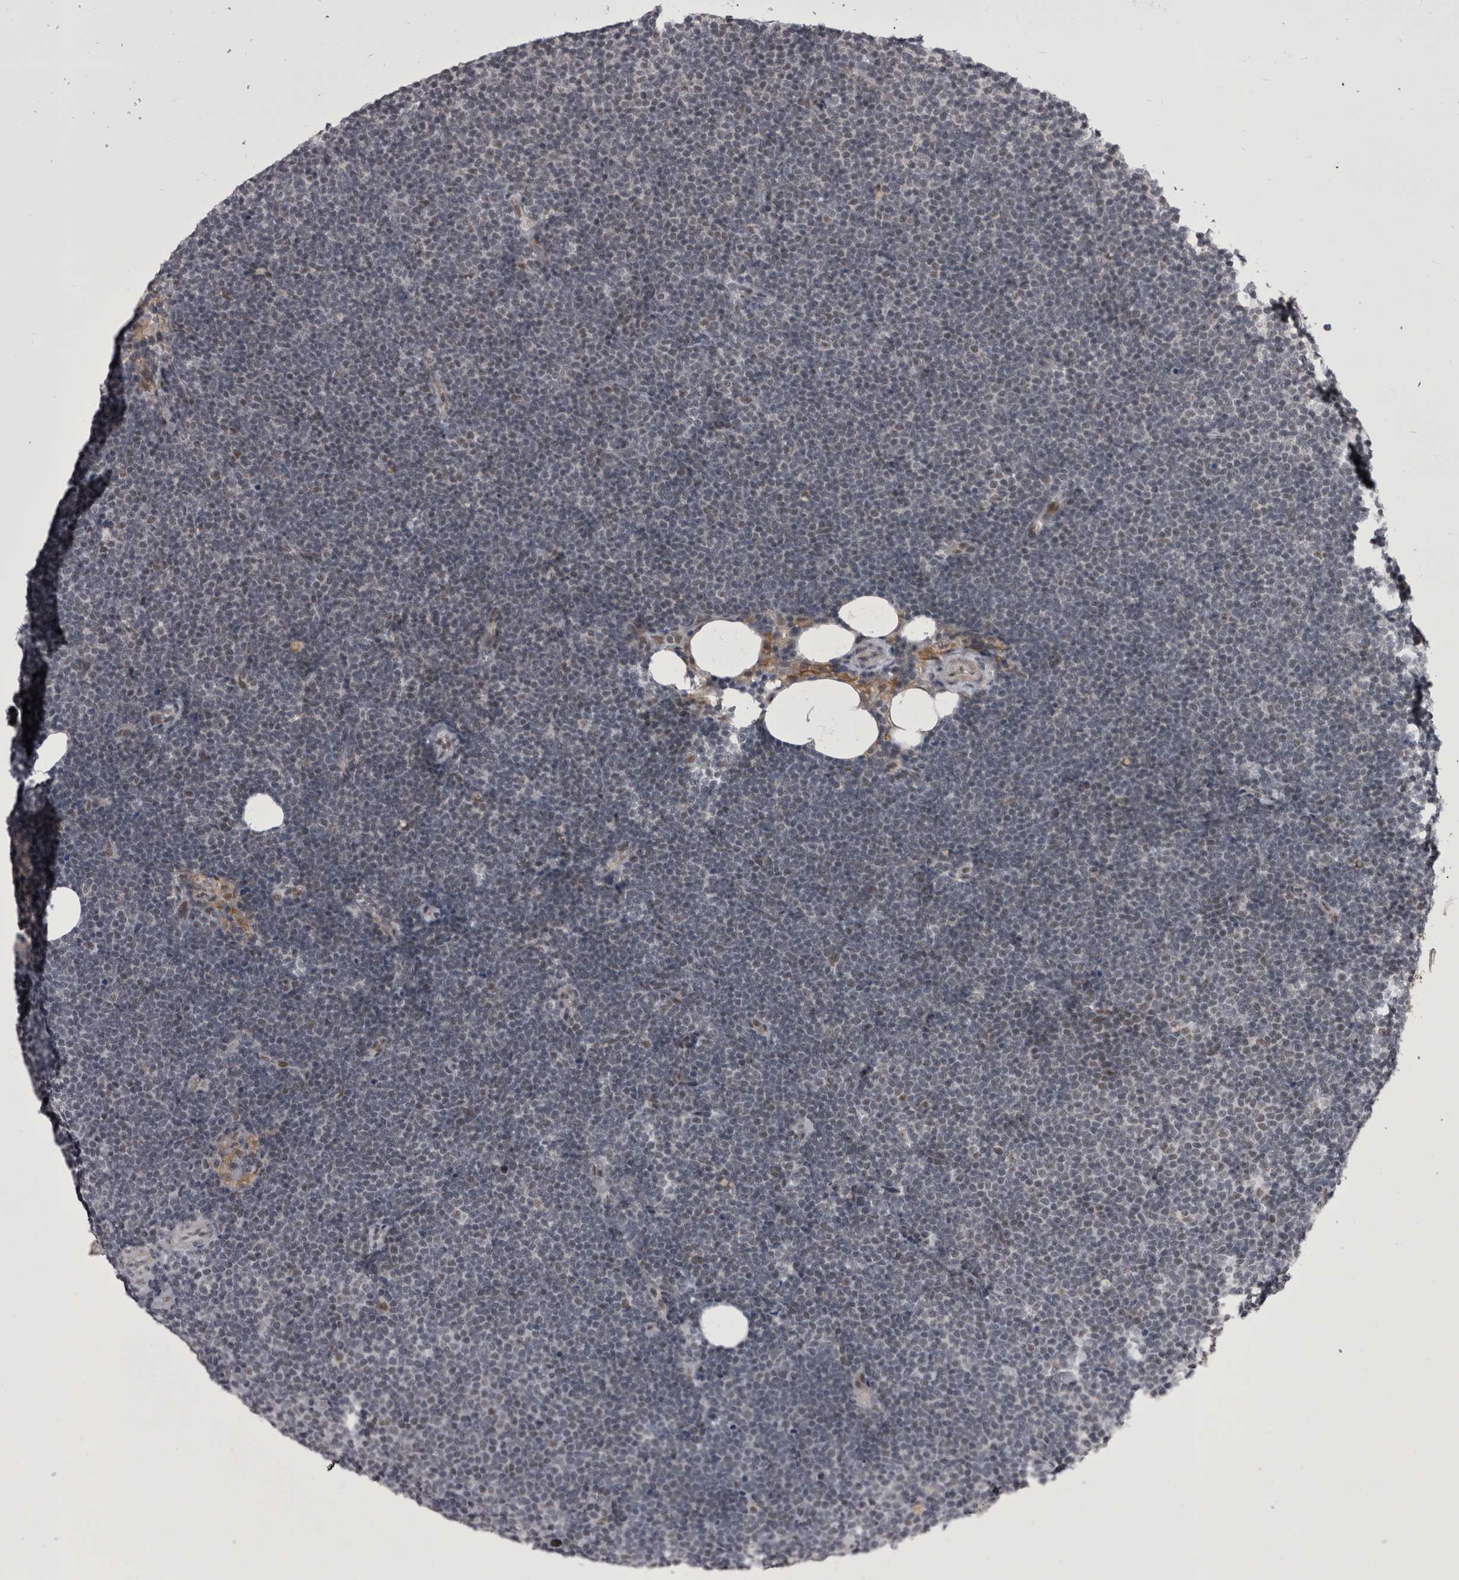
{"staining": {"intensity": "negative", "quantity": "none", "location": "none"}, "tissue": "lymphoma", "cell_type": "Tumor cells", "image_type": "cancer", "snomed": [{"axis": "morphology", "description": "Malignant lymphoma, non-Hodgkin's type, Low grade"}, {"axis": "topography", "description": "Lymph node"}], "caption": "The histopathology image displays no staining of tumor cells in lymphoma.", "gene": "PRPF3", "patient": {"sex": "female", "age": 53}}